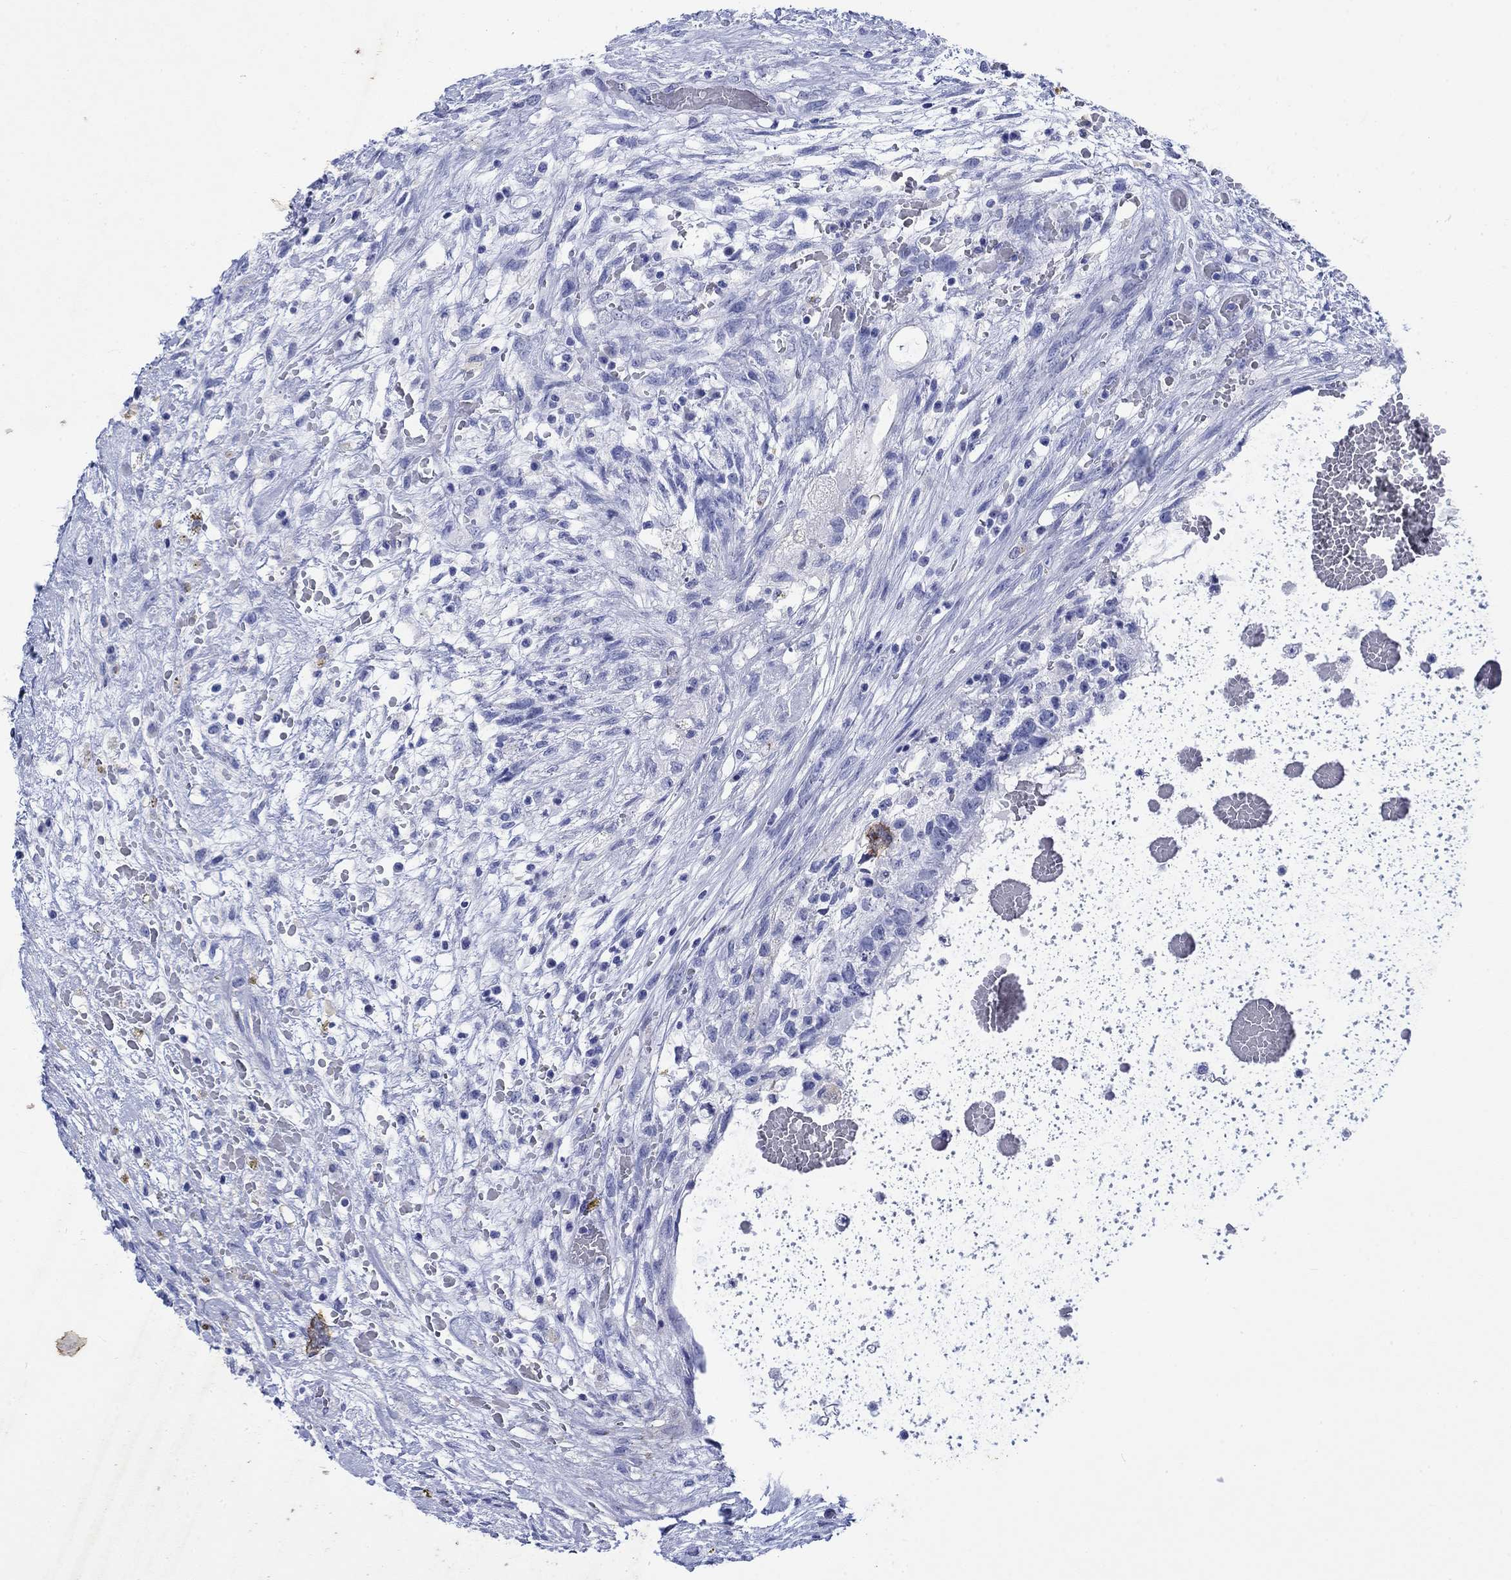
{"staining": {"intensity": "negative", "quantity": "none", "location": "none"}, "tissue": "testis cancer", "cell_type": "Tumor cells", "image_type": "cancer", "snomed": [{"axis": "morphology", "description": "Normal tissue, NOS"}, {"axis": "morphology", "description": "Carcinoma, Embryonal, NOS"}, {"axis": "topography", "description": "Testis"}, {"axis": "topography", "description": "Epididymis"}], "caption": "DAB immunohistochemical staining of embryonal carcinoma (testis) displays no significant staining in tumor cells.", "gene": "KRT76", "patient": {"sex": "male", "age": 32}}